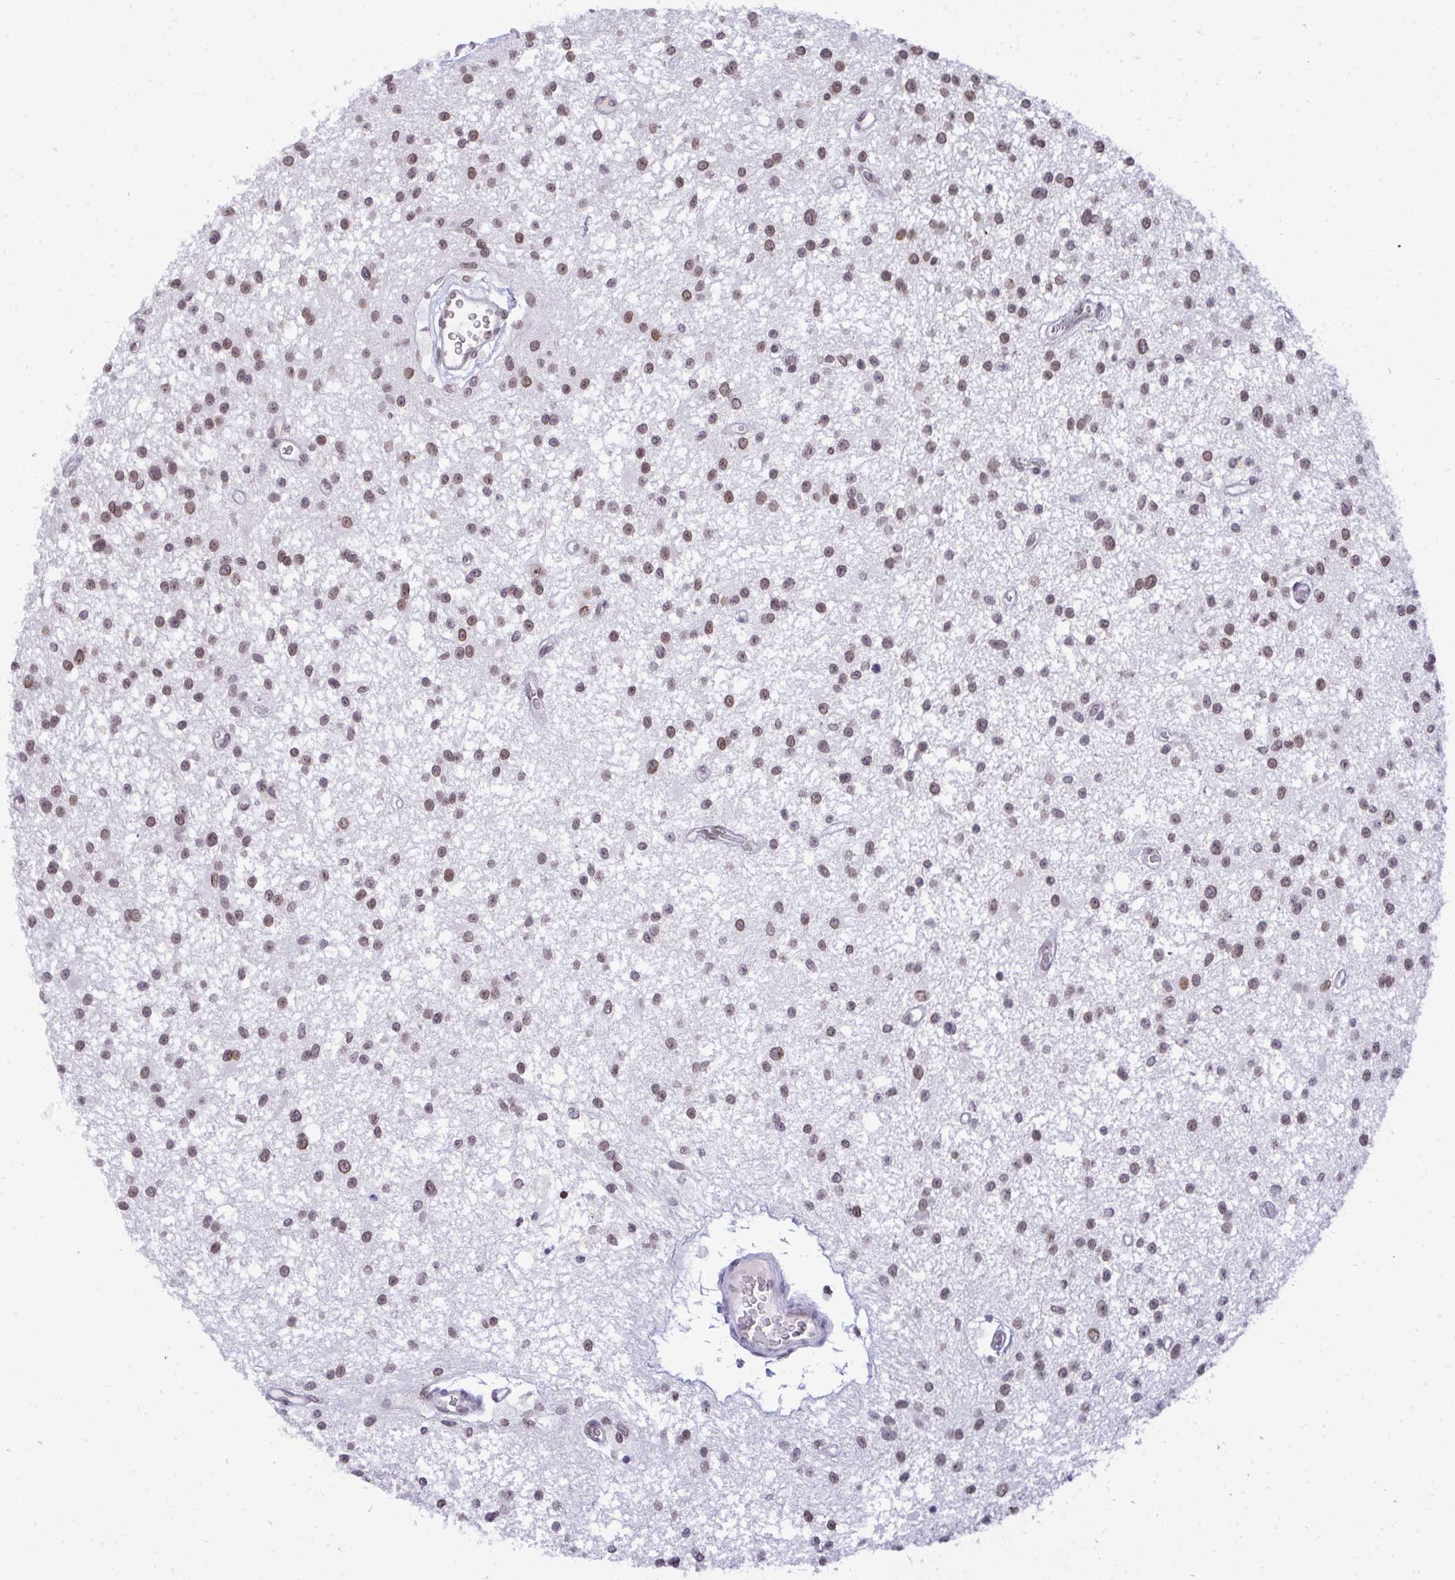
{"staining": {"intensity": "weak", "quantity": "25%-75%", "location": "nuclear"}, "tissue": "glioma", "cell_type": "Tumor cells", "image_type": "cancer", "snomed": [{"axis": "morphology", "description": "Glioma, malignant, Low grade"}, {"axis": "topography", "description": "Brain"}], "caption": "Immunohistochemical staining of low-grade glioma (malignant) demonstrates weak nuclear protein positivity in about 25%-75% of tumor cells.", "gene": "JPT1", "patient": {"sex": "male", "age": 43}}